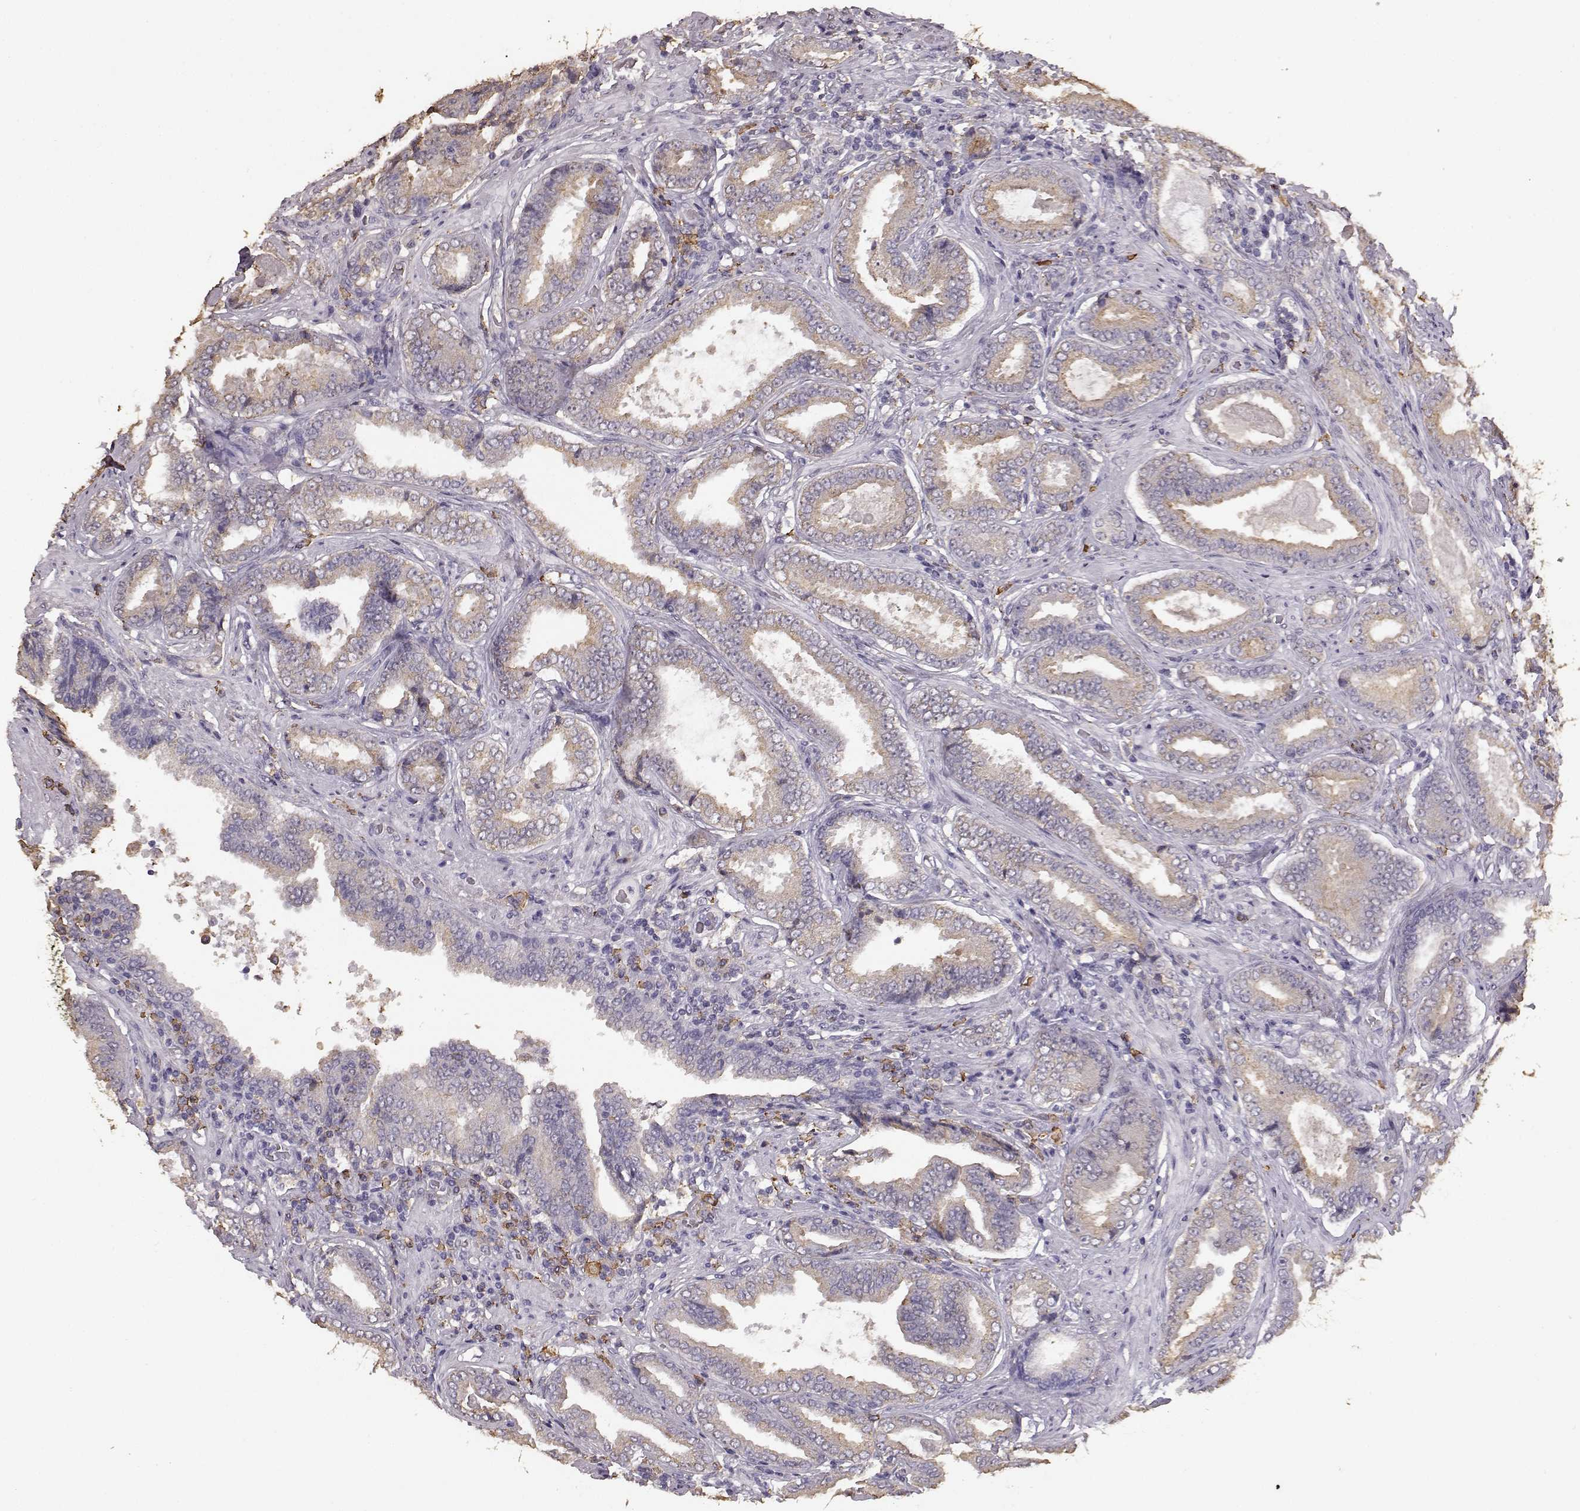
{"staining": {"intensity": "weak", "quantity": ">75%", "location": "cytoplasmic/membranous"}, "tissue": "prostate cancer", "cell_type": "Tumor cells", "image_type": "cancer", "snomed": [{"axis": "morphology", "description": "Adenocarcinoma, NOS"}, {"axis": "topography", "description": "Prostate"}], "caption": "A photomicrograph showing weak cytoplasmic/membranous expression in about >75% of tumor cells in prostate cancer (adenocarcinoma), as visualized by brown immunohistochemical staining.", "gene": "GABRG3", "patient": {"sex": "male", "age": 64}}